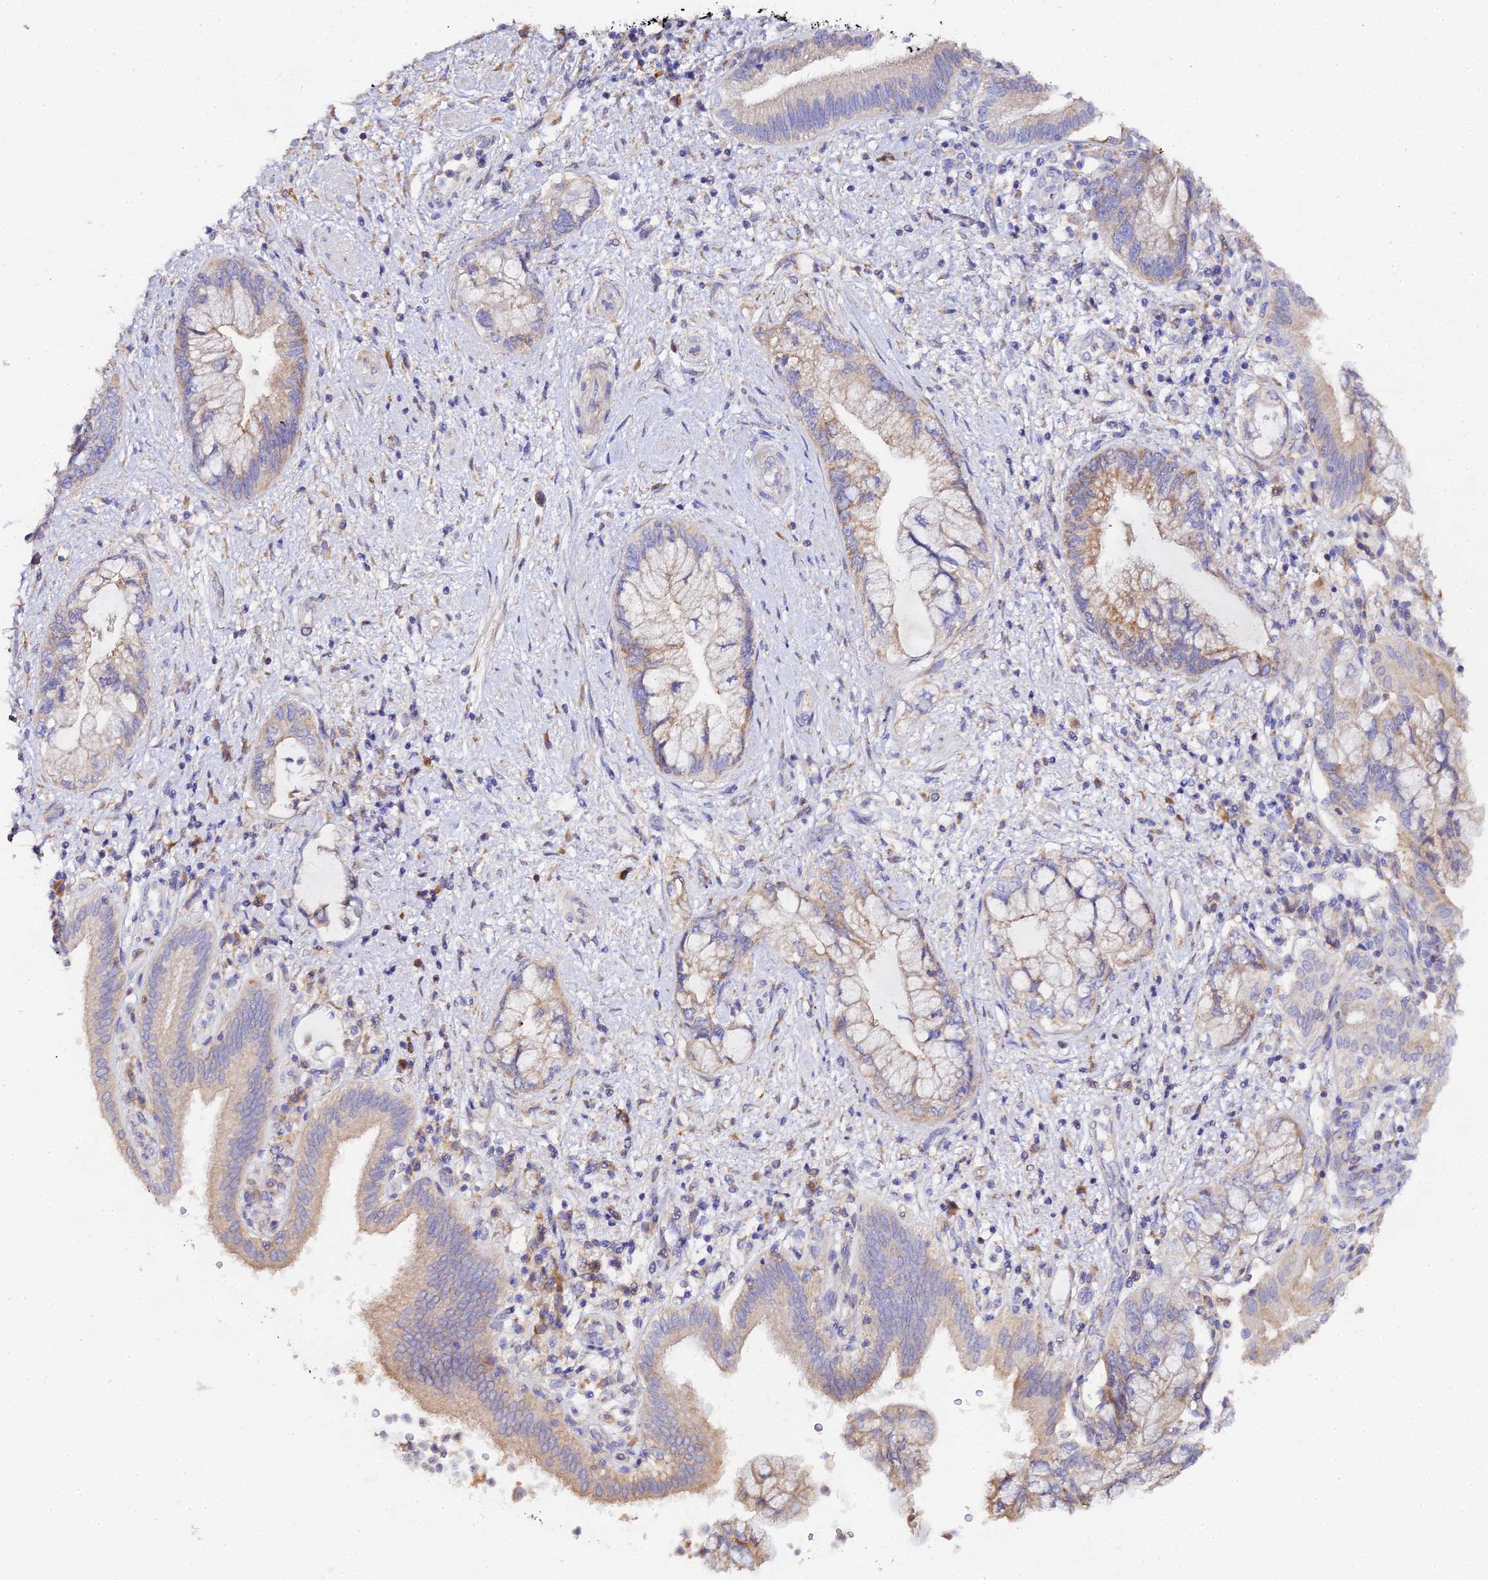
{"staining": {"intensity": "moderate", "quantity": "<25%", "location": "cytoplasmic/membranous"}, "tissue": "pancreatic cancer", "cell_type": "Tumor cells", "image_type": "cancer", "snomed": [{"axis": "morphology", "description": "Adenocarcinoma, NOS"}, {"axis": "topography", "description": "Pancreas"}], "caption": "DAB immunohistochemical staining of adenocarcinoma (pancreatic) demonstrates moderate cytoplasmic/membranous protein expression in approximately <25% of tumor cells.", "gene": "SCX", "patient": {"sex": "female", "age": 73}}